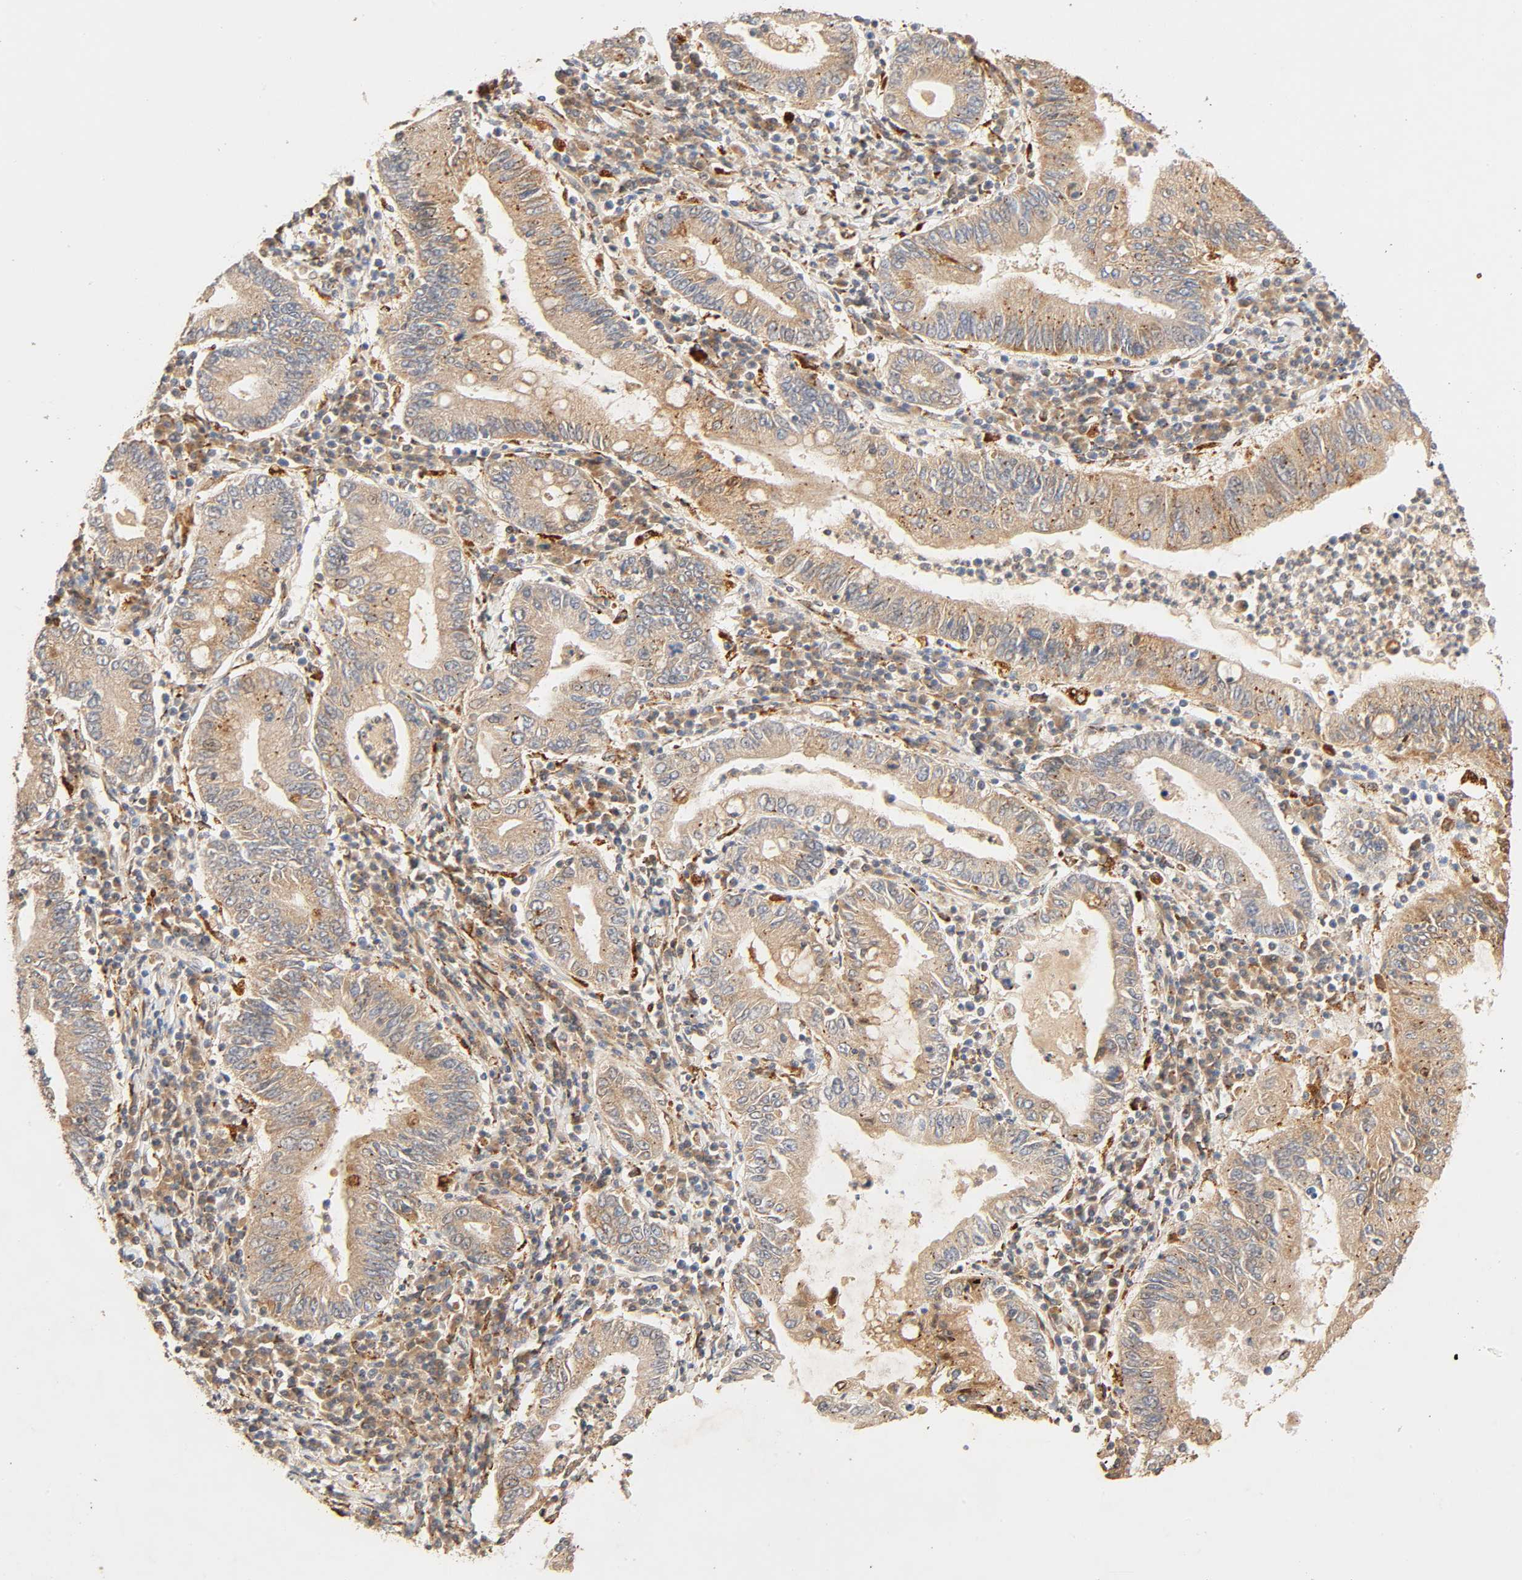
{"staining": {"intensity": "moderate", "quantity": ">75%", "location": "cytoplasmic/membranous"}, "tissue": "stomach cancer", "cell_type": "Tumor cells", "image_type": "cancer", "snomed": [{"axis": "morphology", "description": "Normal tissue, NOS"}, {"axis": "morphology", "description": "Adenocarcinoma, NOS"}, {"axis": "topography", "description": "Esophagus"}, {"axis": "topography", "description": "Stomach, upper"}, {"axis": "topography", "description": "Peripheral nerve tissue"}], "caption": "Moderate cytoplasmic/membranous protein staining is present in approximately >75% of tumor cells in stomach cancer.", "gene": "MAPK6", "patient": {"sex": "male", "age": 62}}